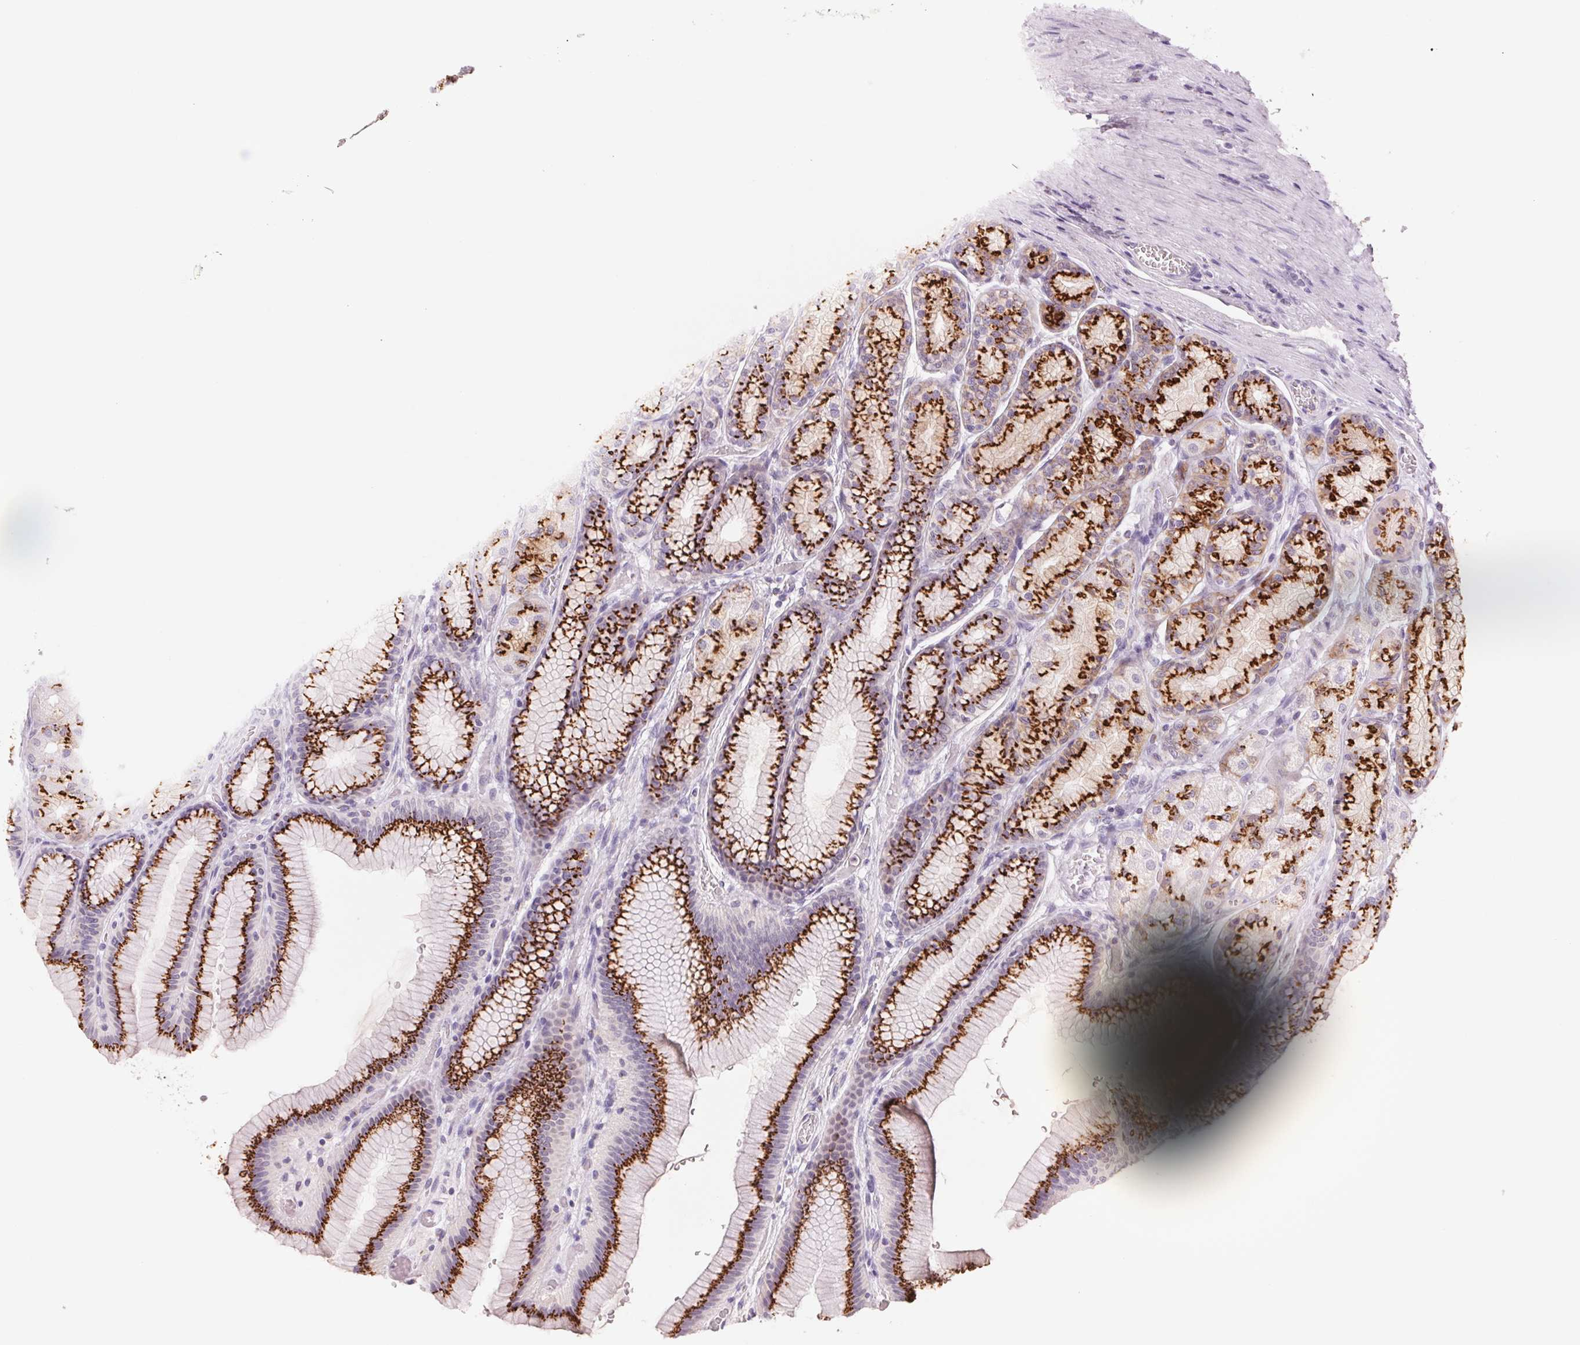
{"staining": {"intensity": "strong", "quantity": ">75%", "location": "cytoplasmic/membranous"}, "tissue": "stomach", "cell_type": "Glandular cells", "image_type": "normal", "snomed": [{"axis": "morphology", "description": "Normal tissue, NOS"}, {"axis": "morphology", "description": "Adenocarcinoma, NOS"}, {"axis": "morphology", "description": "Adenocarcinoma, High grade"}, {"axis": "topography", "description": "Stomach, upper"}, {"axis": "topography", "description": "Stomach"}], "caption": "Immunohistochemistry image of unremarkable stomach: human stomach stained using IHC reveals high levels of strong protein expression localized specifically in the cytoplasmic/membranous of glandular cells, appearing as a cytoplasmic/membranous brown color.", "gene": "GALNT7", "patient": {"sex": "female", "age": 65}}